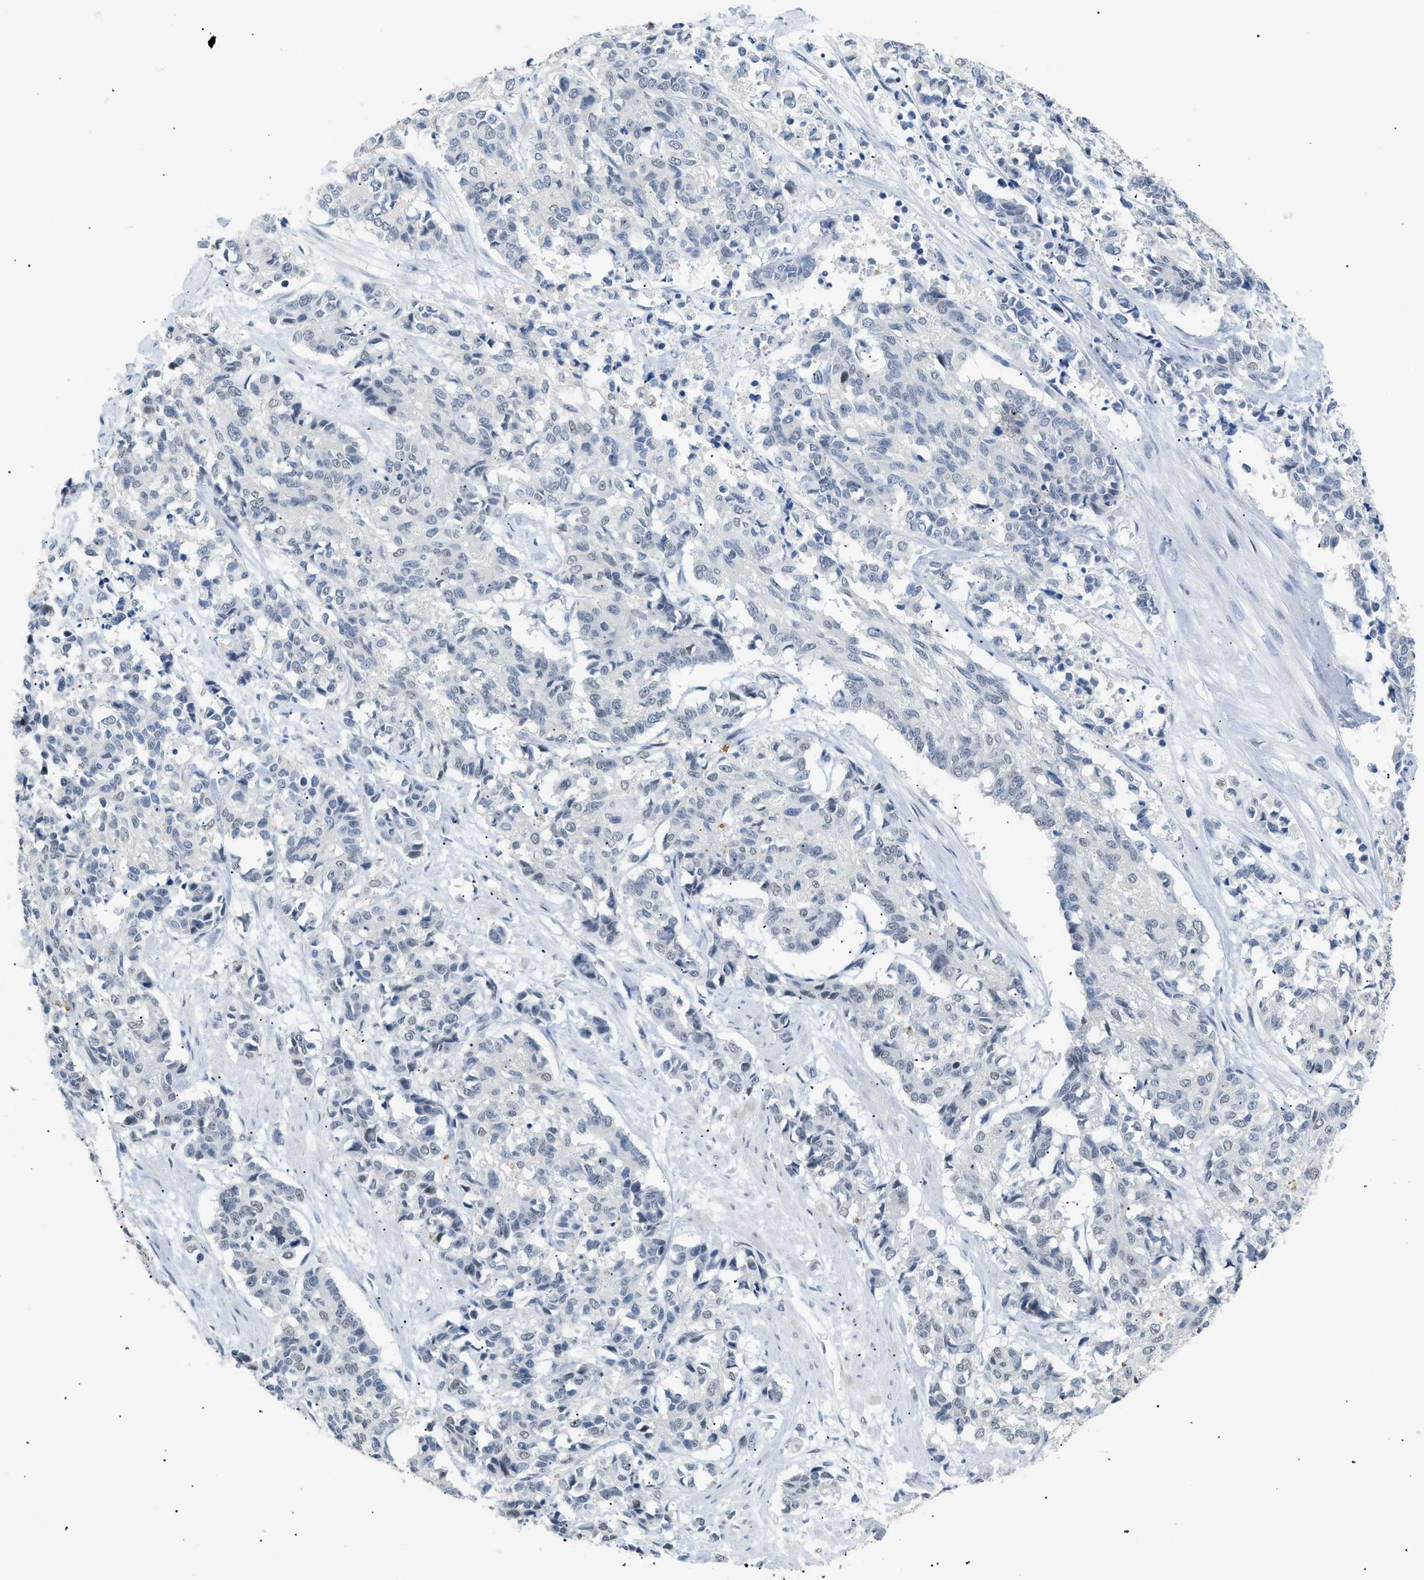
{"staining": {"intensity": "weak", "quantity": "<25%", "location": "nuclear"}, "tissue": "cervical cancer", "cell_type": "Tumor cells", "image_type": "cancer", "snomed": [{"axis": "morphology", "description": "Squamous cell carcinoma, NOS"}, {"axis": "topography", "description": "Cervix"}], "caption": "Tumor cells show no significant expression in cervical cancer (squamous cell carcinoma).", "gene": "KCNC3", "patient": {"sex": "female", "age": 35}}